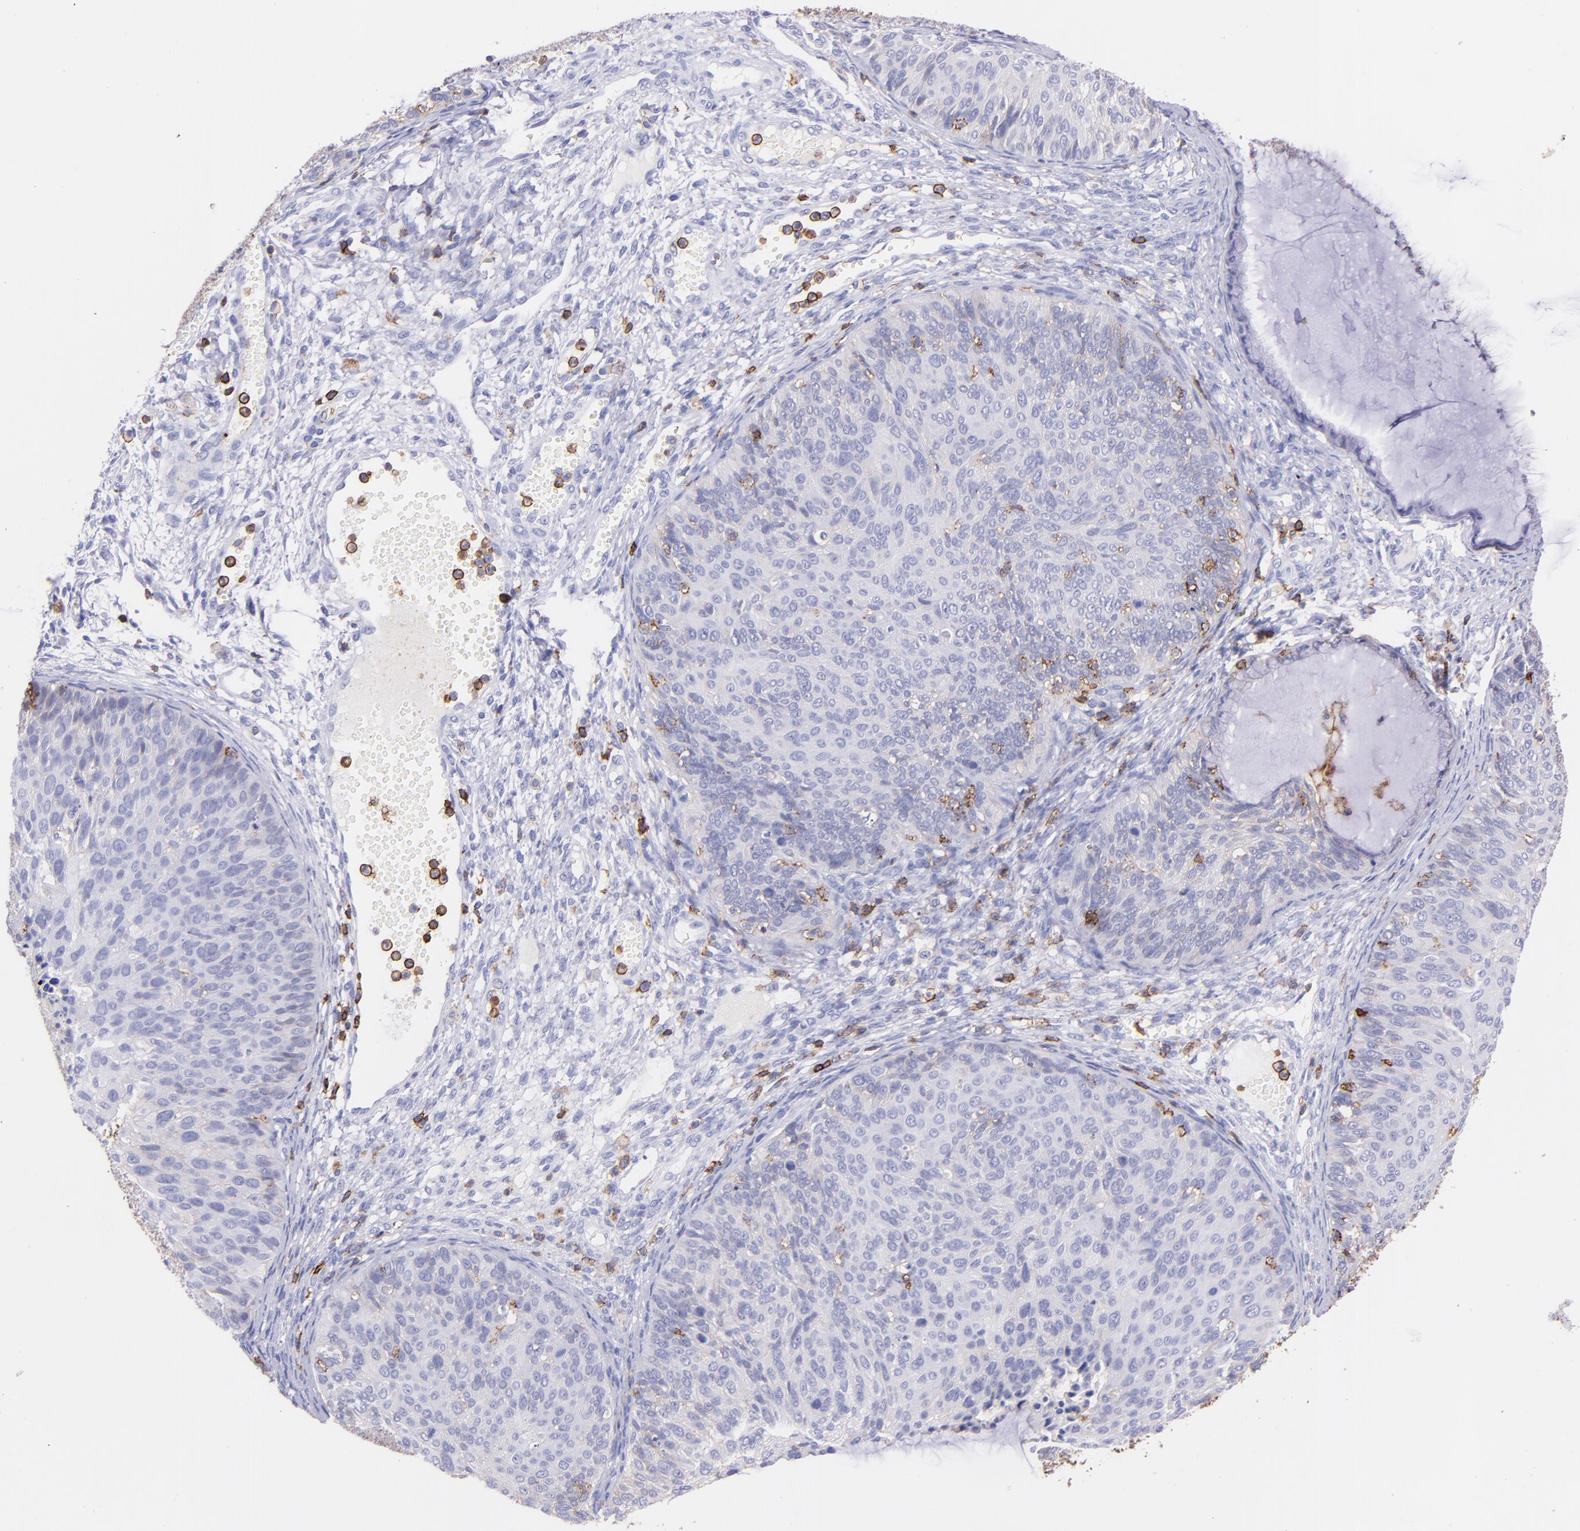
{"staining": {"intensity": "negative", "quantity": "none", "location": "none"}, "tissue": "cervical cancer", "cell_type": "Tumor cells", "image_type": "cancer", "snomed": [{"axis": "morphology", "description": "Squamous cell carcinoma, NOS"}, {"axis": "topography", "description": "Cervix"}], "caption": "A micrograph of squamous cell carcinoma (cervical) stained for a protein reveals no brown staining in tumor cells.", "gene": "SPN", "patient": {"sex": "female", "age": 36}}